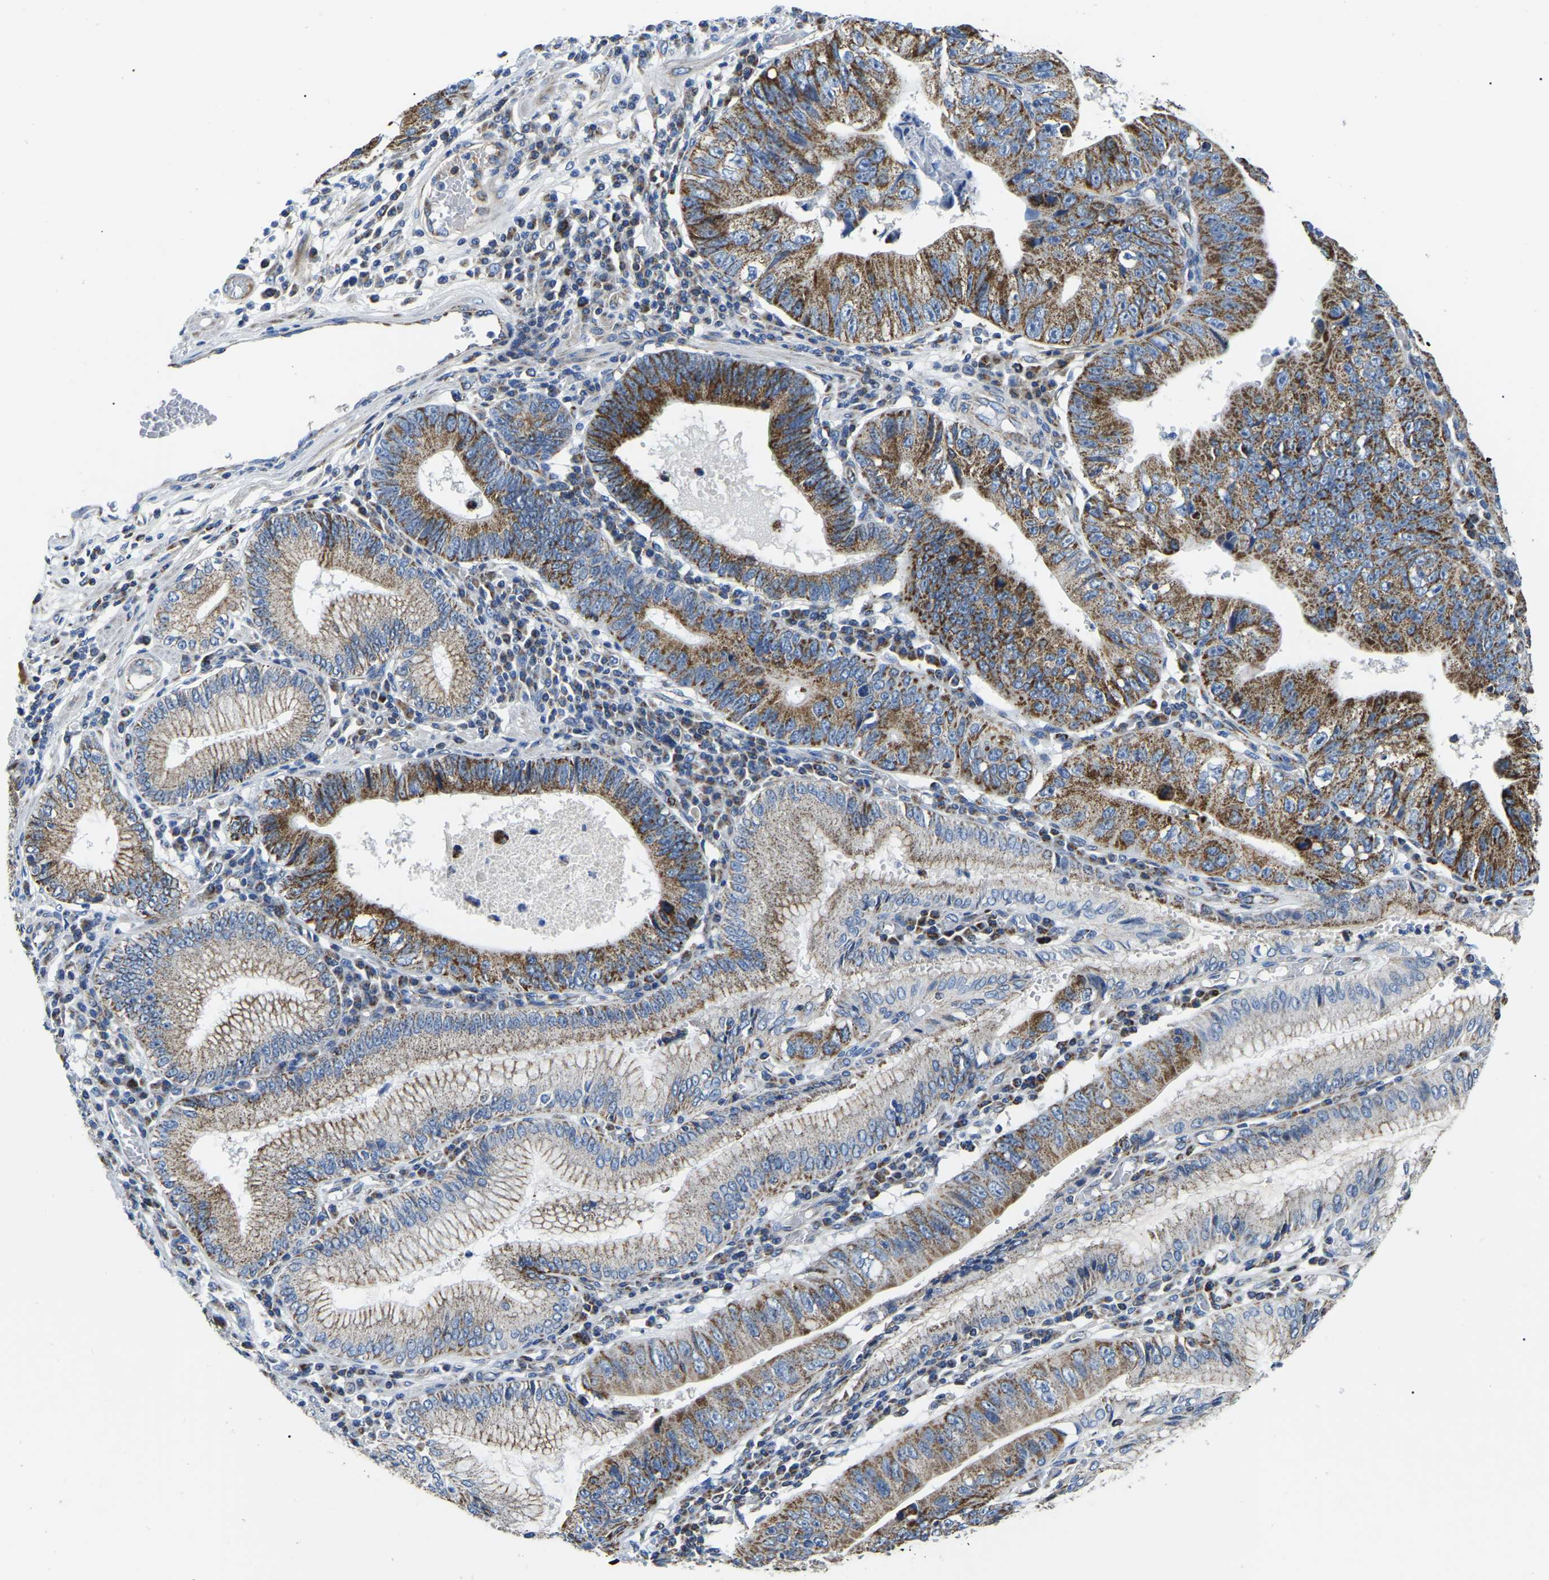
{"staining": {"intensity": "strong", "quantity": ">75%", "location": "cytoplasmic/membranous"}, "tissue": "stomach cancer", "cell_type": "Tumor cells", "image_type": "cancer", "snomed": [{"axis": "morphology", "description": "Adenocarcinoma, NOS"}, {"axis": "topography", "description": "Stomach"}], "caption": "Protein analysis of stomach adenocarcinoma tissue demonstrates strong cytoplasmic/membranous expression in approximately >75% of tumor cells.", "gene": "PPM1E", "patient": {"sex": "male", "age": 59}}